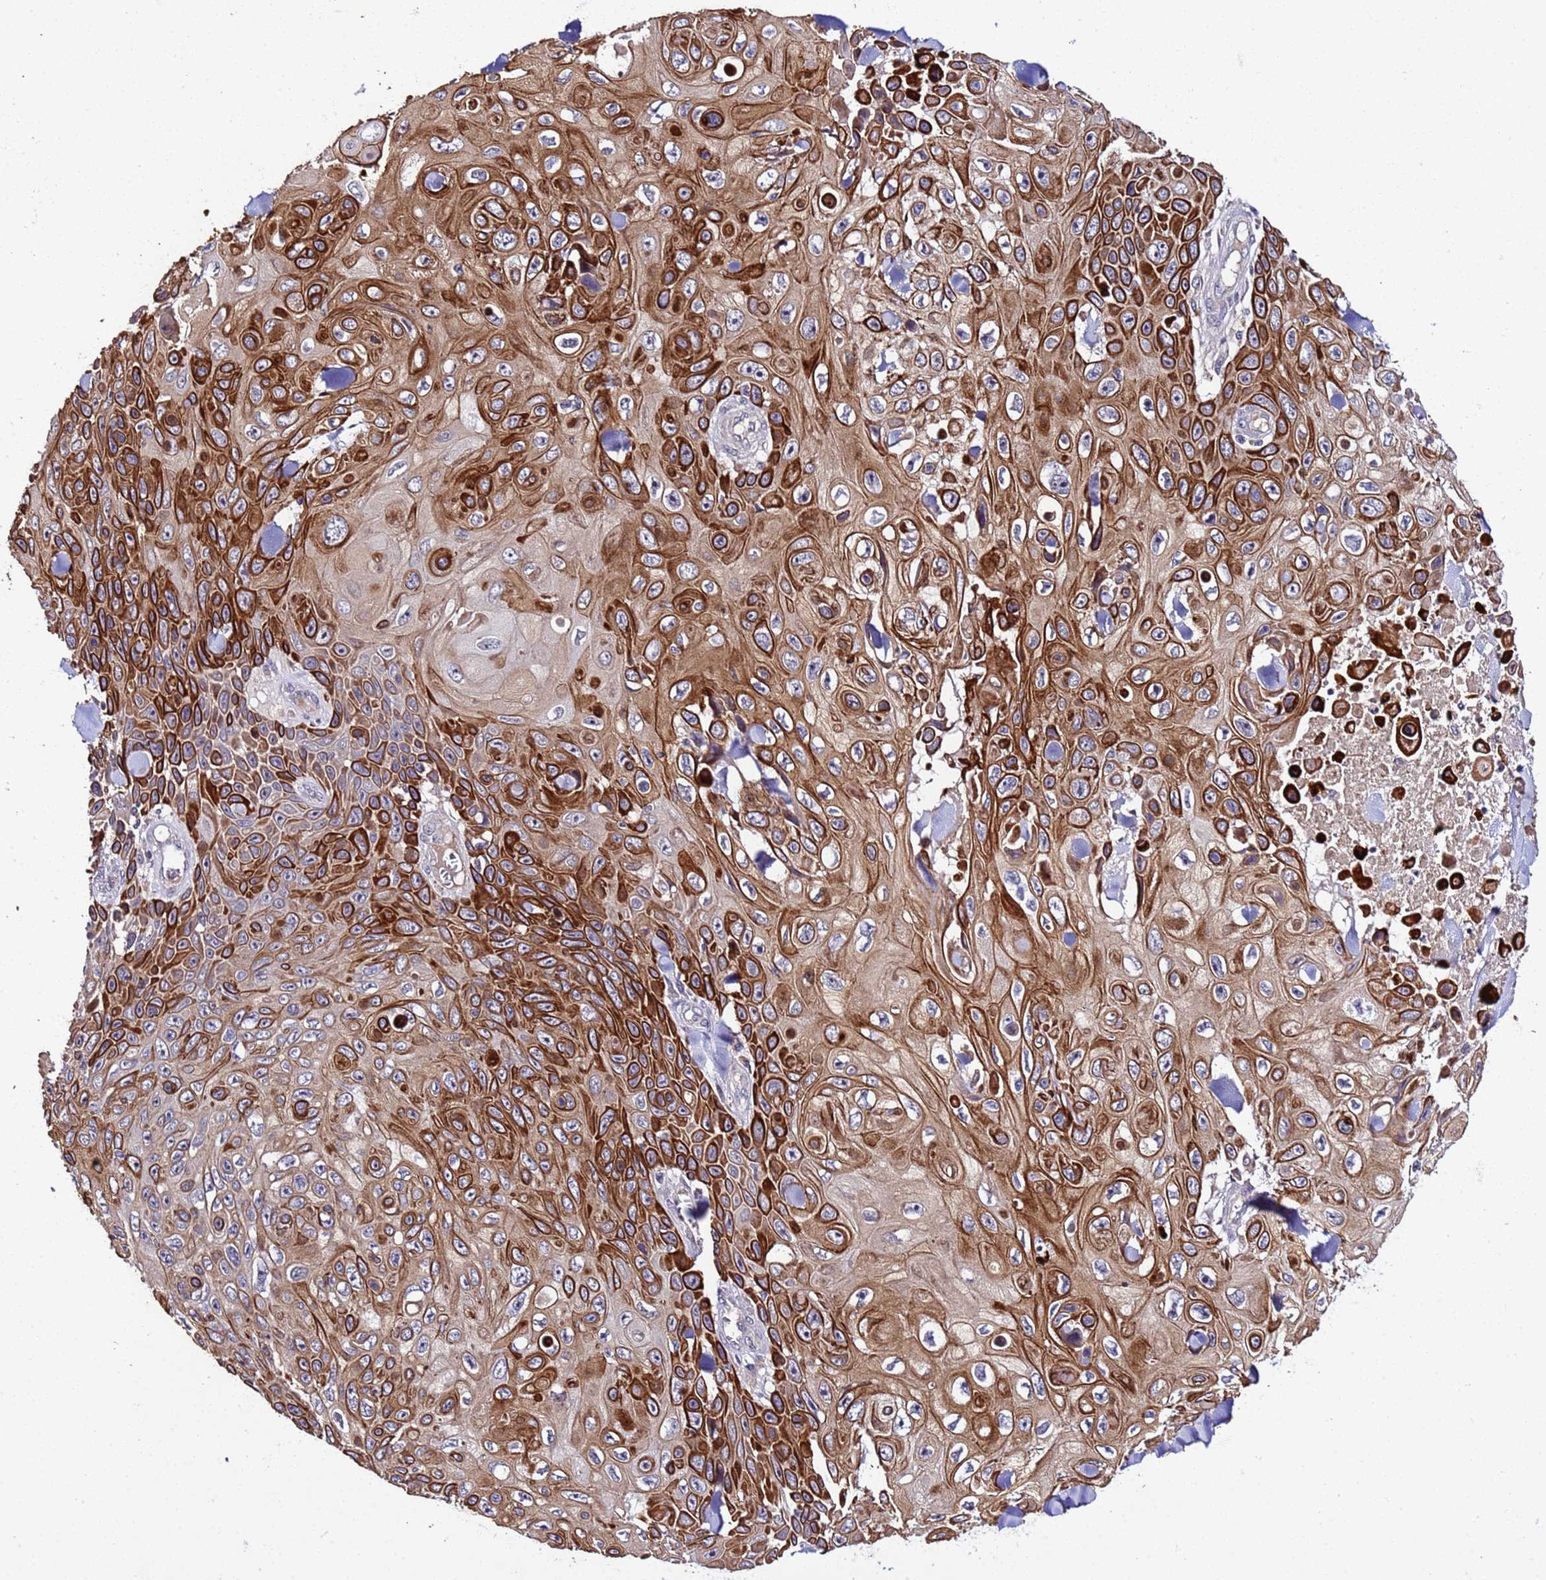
{"staining": {"intensity": "strong", "quantity": ">75%", "location": "cytoplasmic/membranous"}, "tissue": "skin cancer", "cell_type": "Tumor cells", "image_type": "cancer", "snomed": [{"axis": "morphology", "description": "Squamous cell carcinoma, NOS"}, {"axis": "topography", "description": "Skin"}], "caption": "Immunohistochemistry (IHC) histopathology image of human squamous cell carcinoma (skin) stained for a protein (brown), which demonstrates high levels of strong cytoplasmic/membranous positivity in about >75% of tumor cells.", "gene": "PLXDC2", "patient": {"sex": "male", "age": 82}}